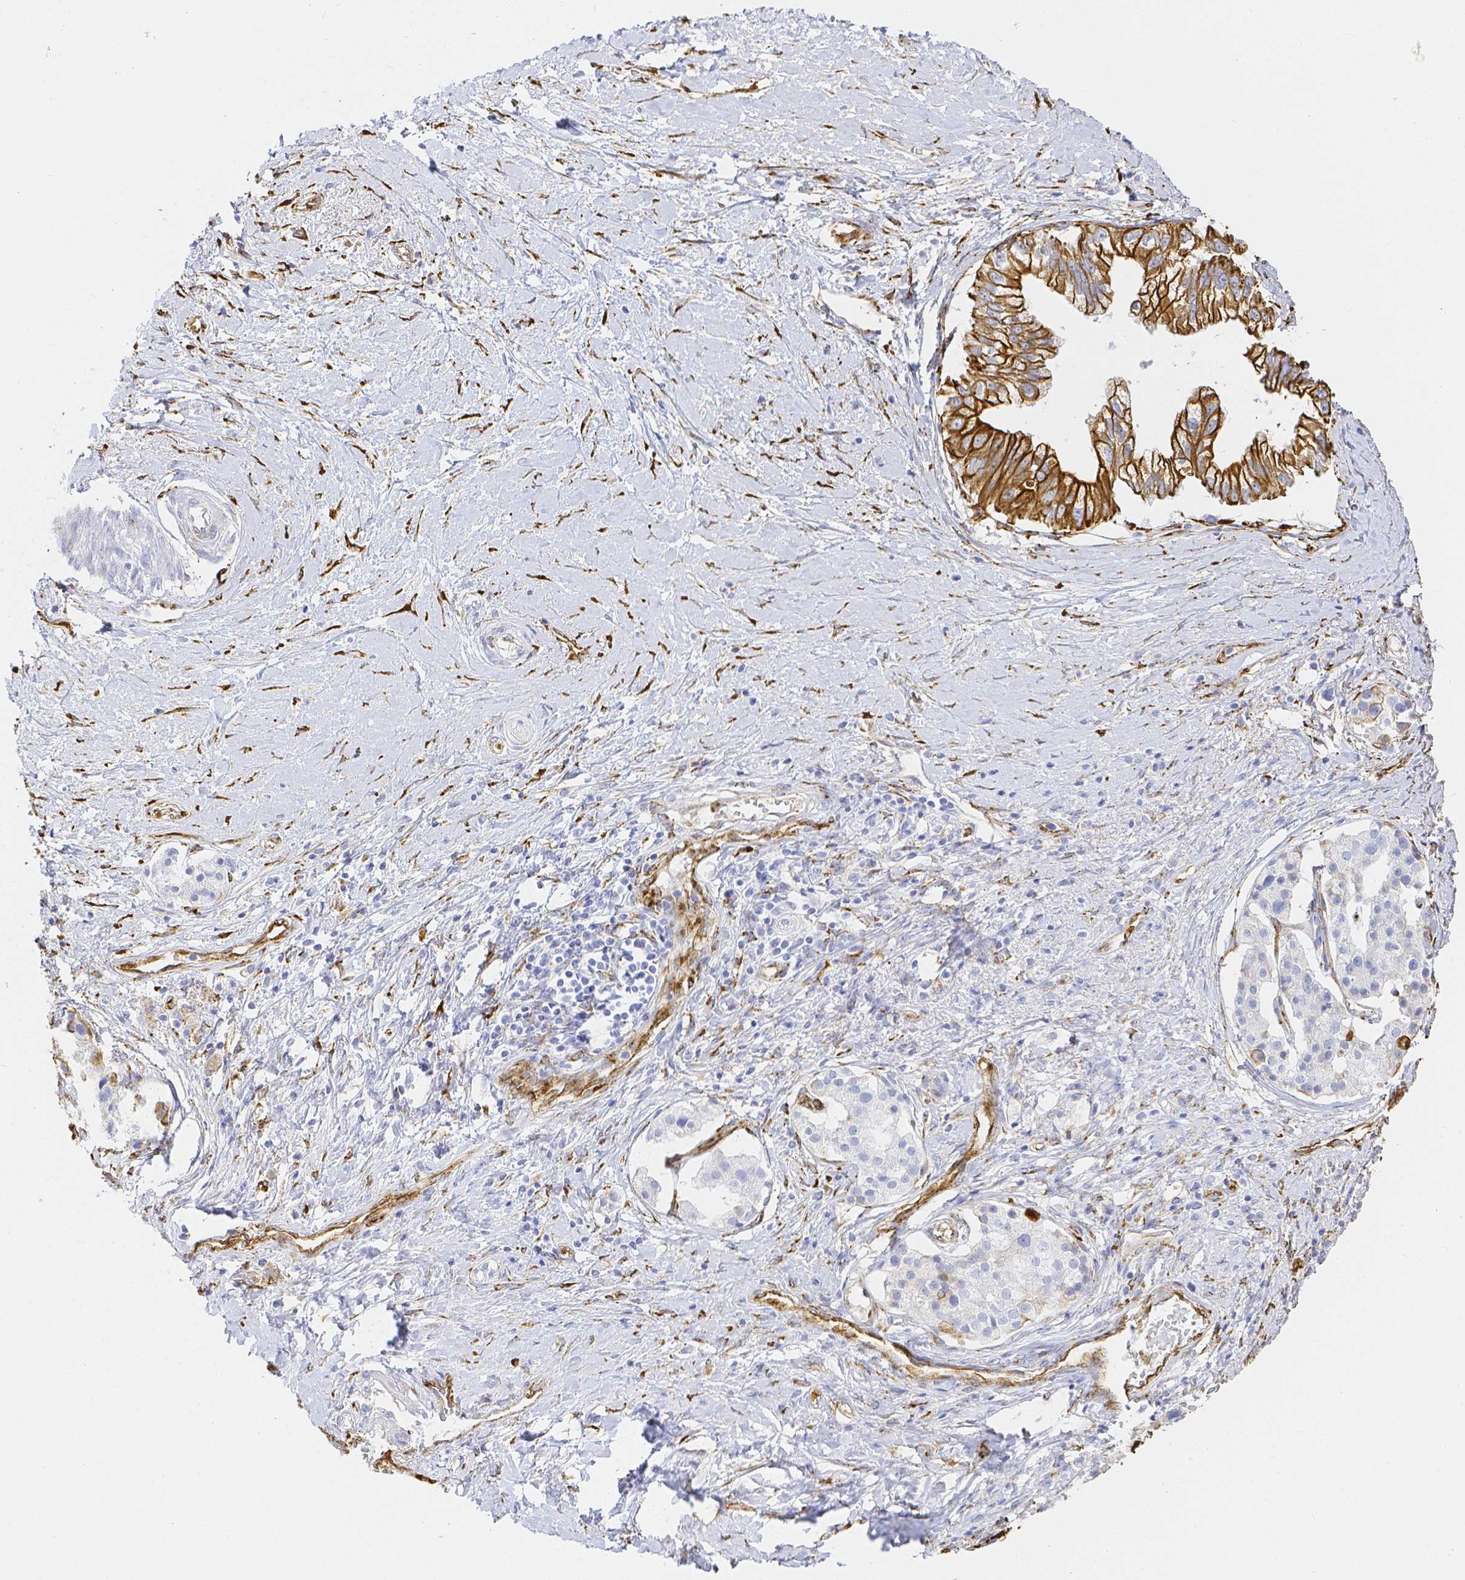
{"staining": {"intensity": "strong", "quantity": ">75%", "location": "cytoplasmic/membranous"}, "tissue": "pancreatic cancer", "cell_type": "Tumor cells", "image_type": "cancer", "snomed": [{"axis": "morphology", "description": "Adenocarcinoma, NOS"}, {"axis": "topography", "description": "Pancreas"}], "caption": "Protein analysis of pancreatic adenocarcinoma tissue demonstrates strong cytoplasmic/membranous staining in about >75% of tumor cells.", "gene": "SMURF1", "patient": {"sex": "male", "age": 70}}